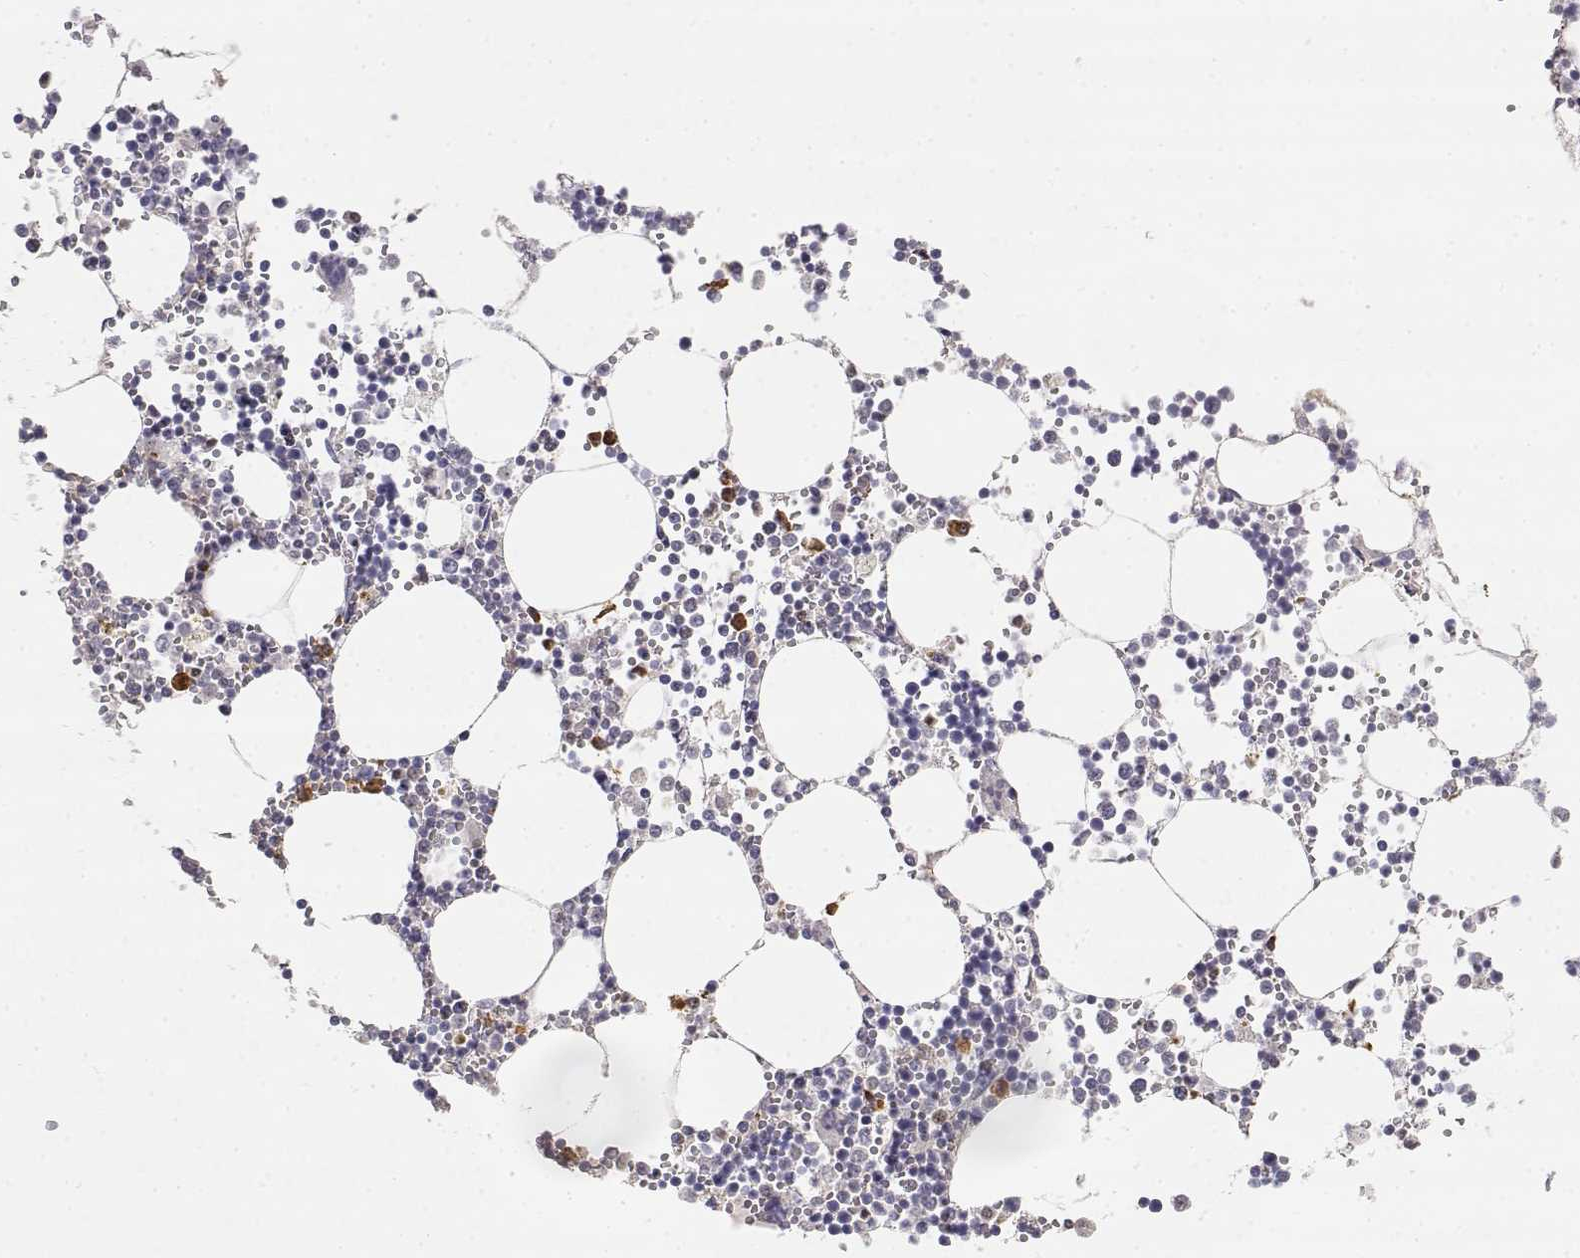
{"staining": {"intensity": "strong", "quantity": "<25%", "location": "cytoplasmic/membranous,nuclear"}, "tissue": "bone marrow", "cell_type": "Hematopoietic cells", "image_type": "normal", "snomed": [{"axis": "morphology", "description": "Normal tissue, NOS"}, {"axis": "topography", "description": "Bone marrow"}], "caption": "This image exhibits immunohistochemistry staining of unremarkable human bone marrow, with medium strong cytoplasmic/membranous,nuclear expression in about <25% of hematopoietic cells.", "gene": "EAF2", "patient": {"sex": "male", "age": 54}}